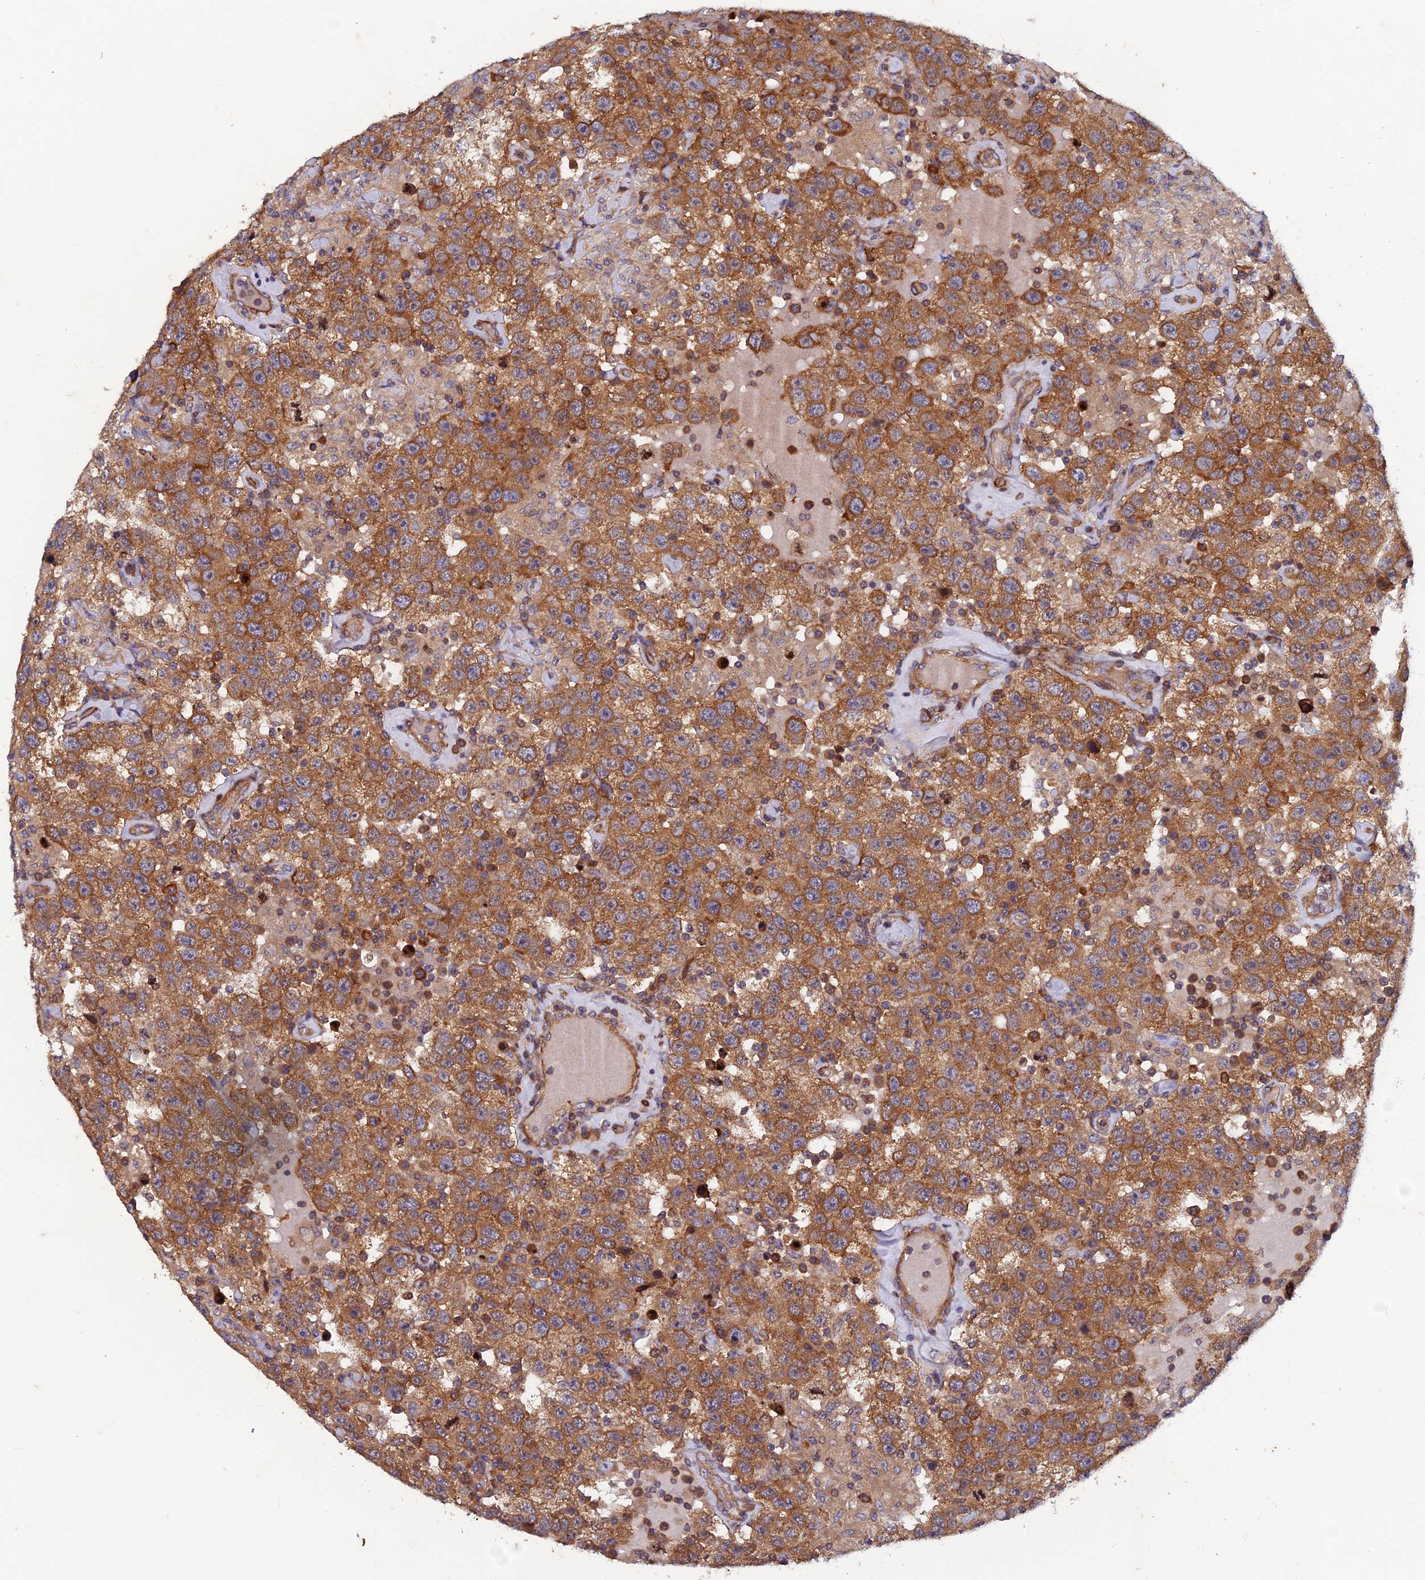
{"staining": {"intensity": "strong", "quantity": ">75%", "location": "cytoplasmic/membranous"}, "tissue": "testis cancer", "cell_type": "Tumor cells", "image_type": "cancer", "snomed": [{"axis": "morphology", "description": "Seminoma, NOS"}, {"axis": "topography", "description": "Testis"}], "caption": "Protein expression by immunohistochemistry (IHC) exhibits strong cytoplasmic/membranous expression in about >75% of tumor cells in testis seminoma. Ihc stains the protein of interest in brown and the nuclei are stained blue.", "gene": "NCAPG", "patient": {"sex": "male", "age": 41}}